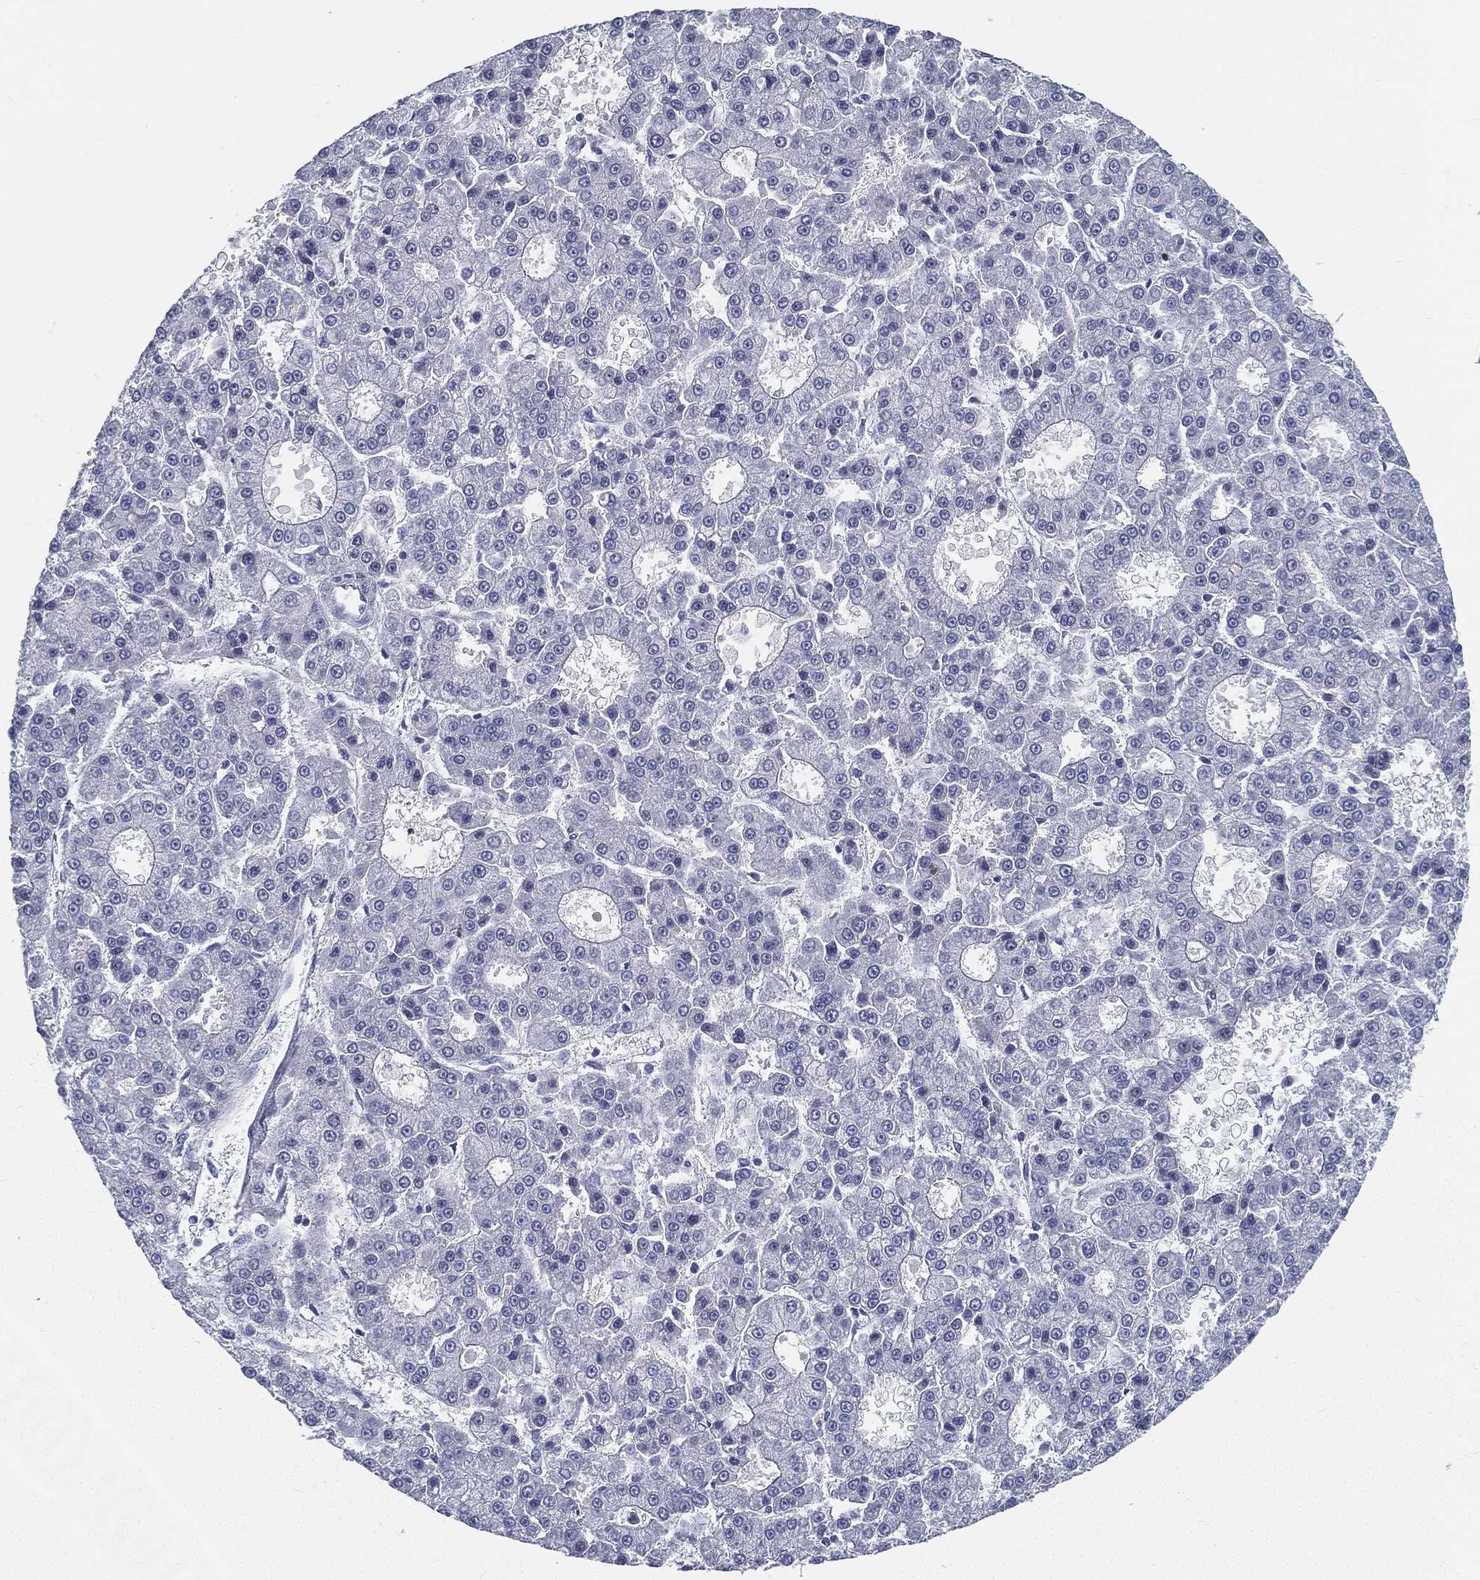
{"staining": {"intensity": "negative", "quantity": "none", "location": "none"}, "tissue": "liver cancer", "cell_type": "Tumor cells", "image_type": "cancer", "snomed": [{"axis": "morphology", "description": "Carcinoma, Hepatocellular, NOS"}, {"axis": "topography", "description": "Liver"}], "caption": "Immunohistochemistry of human liver hepatocellular carcinoma displays no positivity in tumor cells.", "gene": "SPPL2C", "patient": {"sex": "male", "age": 70}}